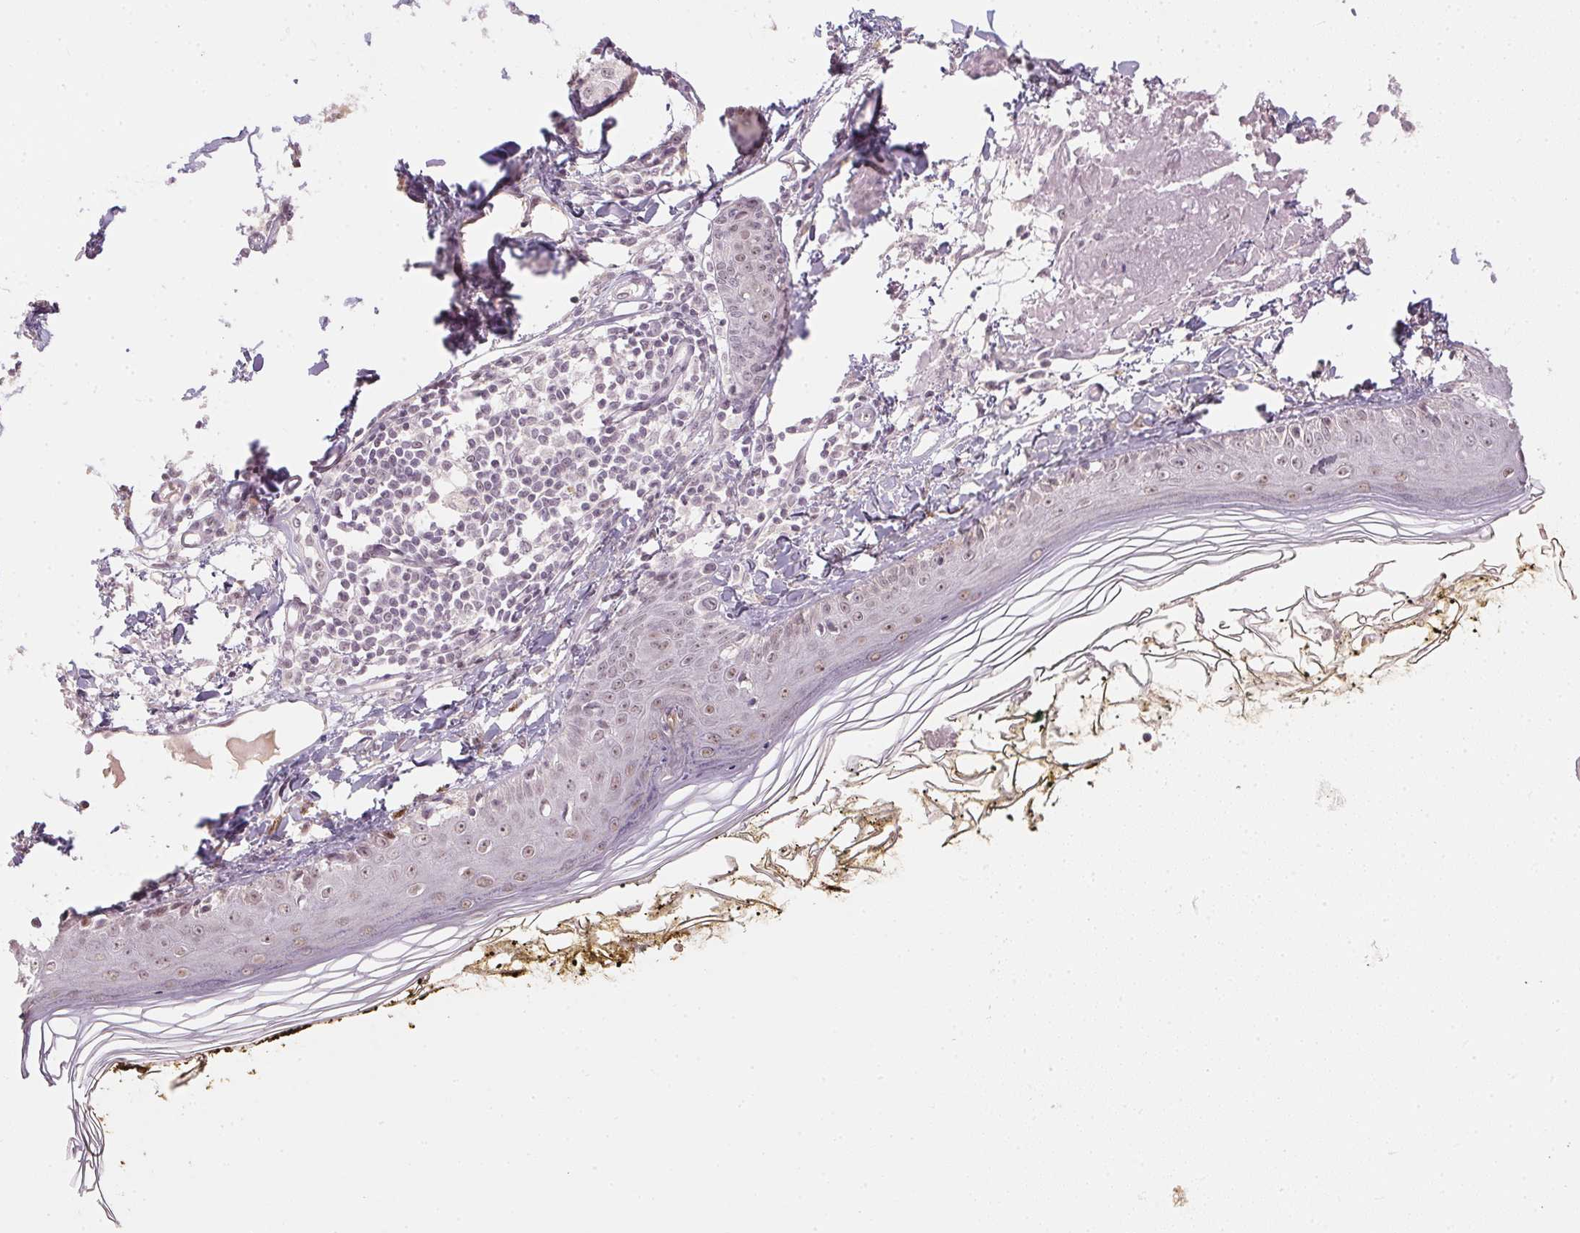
{"staining": {"intensity": "negative", "quantity": "none", "location": "none"}, "tissue": "skin", "cell_type": "Fibroblasts", "image_type": "normal", "snomed": [{"axis": "morphology", "description": "Normal tissue, NOS"}, {"axis": "topography", "description": "Skin"}], "caption": "The image shows no staining of fibroblasts in benign skin. Brightfield microscopy of immunohistochemistry stained with DAB (brown) and hematoxylin (blue), captured at high magnification.", "gene": "KDM4D", "patient": {"sex": "male", "age": 76}}